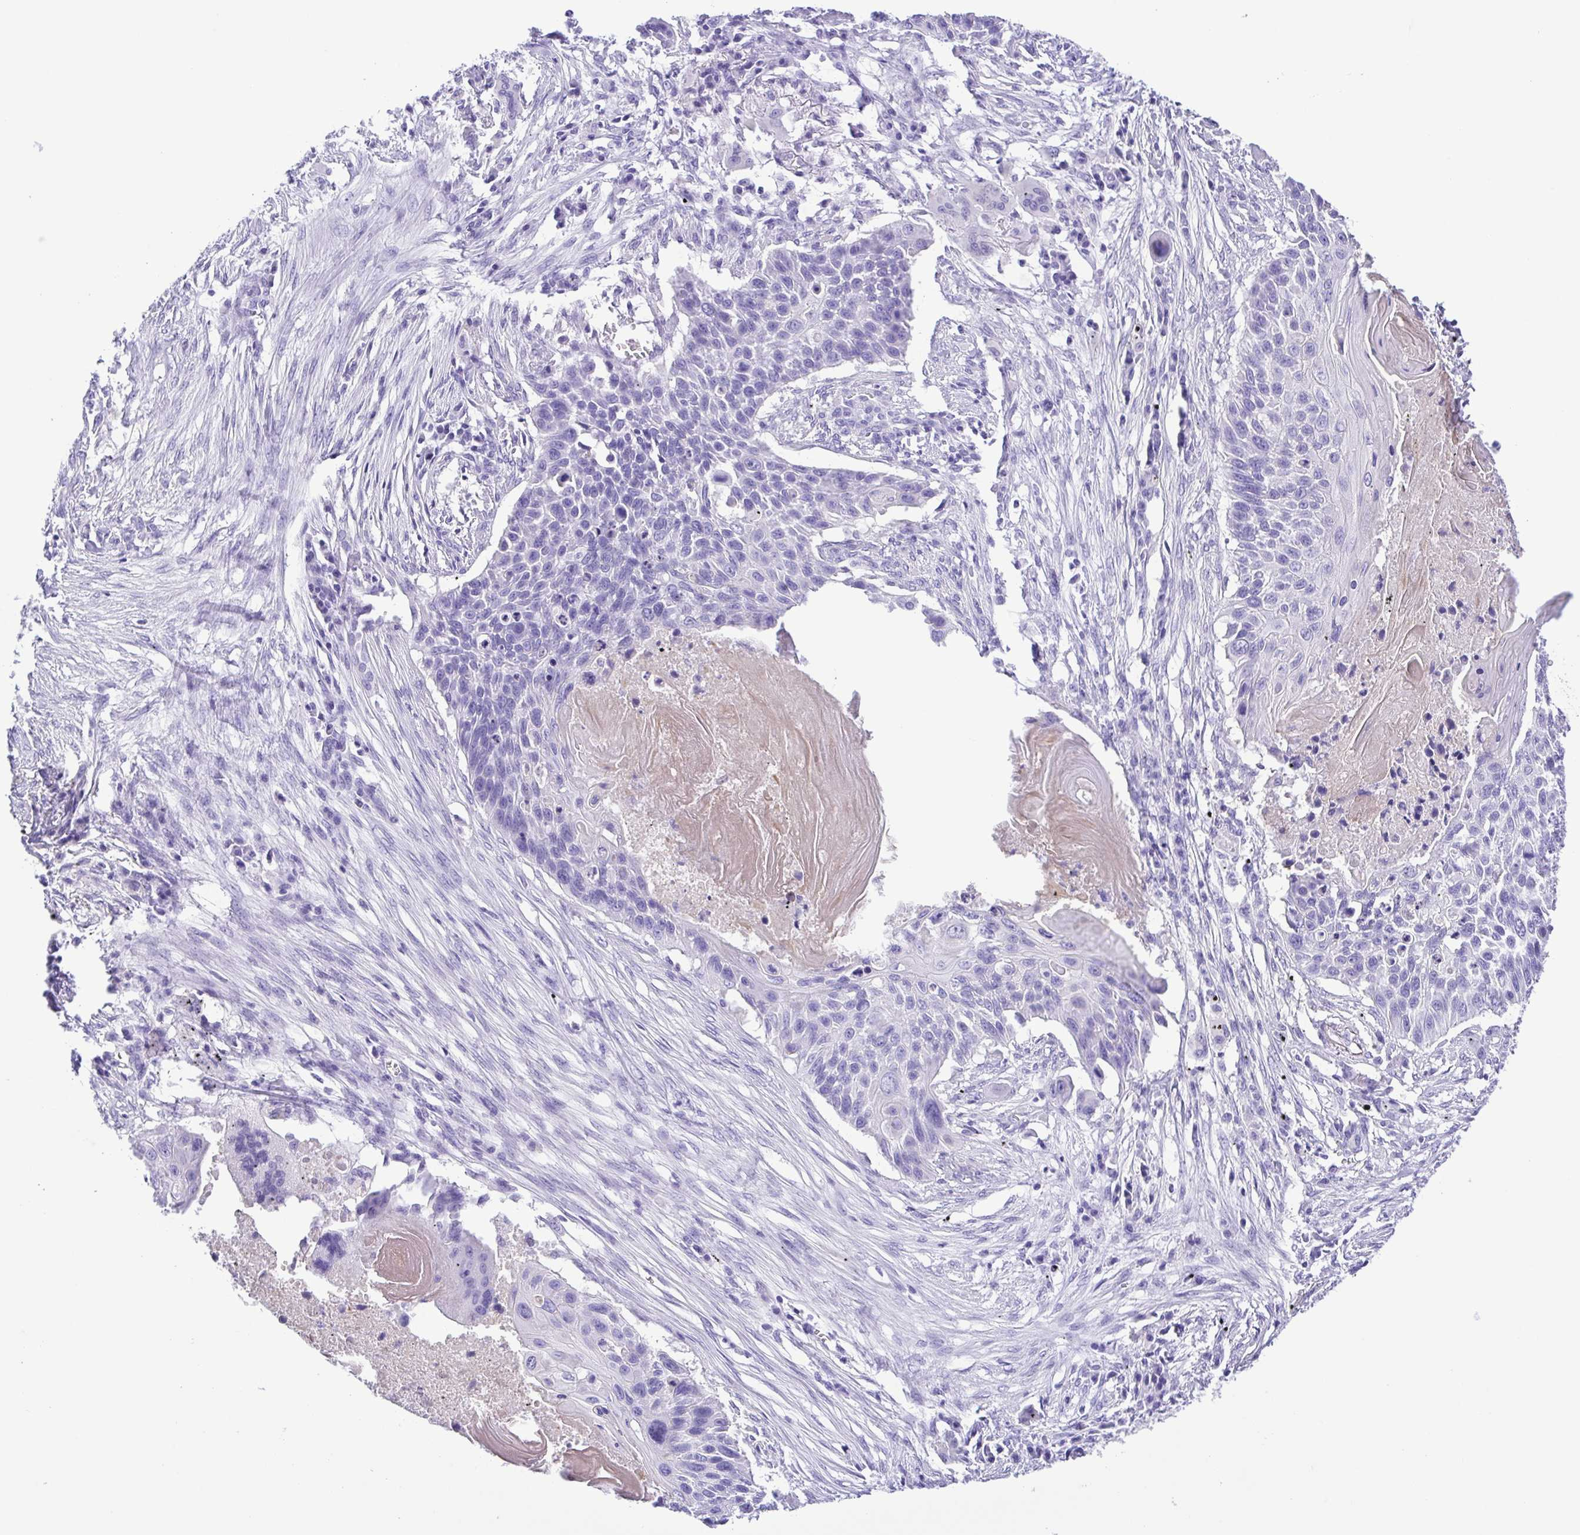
{"staining": {"intensity": "negative", "quantity": "none", "location": "none"}, "tissue": "lung cancer", "cell_type": "Tumor cells", "image_type": "cancer", "snomed": [{"axis": "morphology", "description": "Squamous cell carcinoma, NOS"}, {"axis": "topography", "description": "Lung"}], "caption": "Lung squamous cell carcinoma was stained to show a protein in brown. There is no significant staining in tumor cells.", "gene": "OVGP1", "patient": {"sex": "male", "age": 78}}